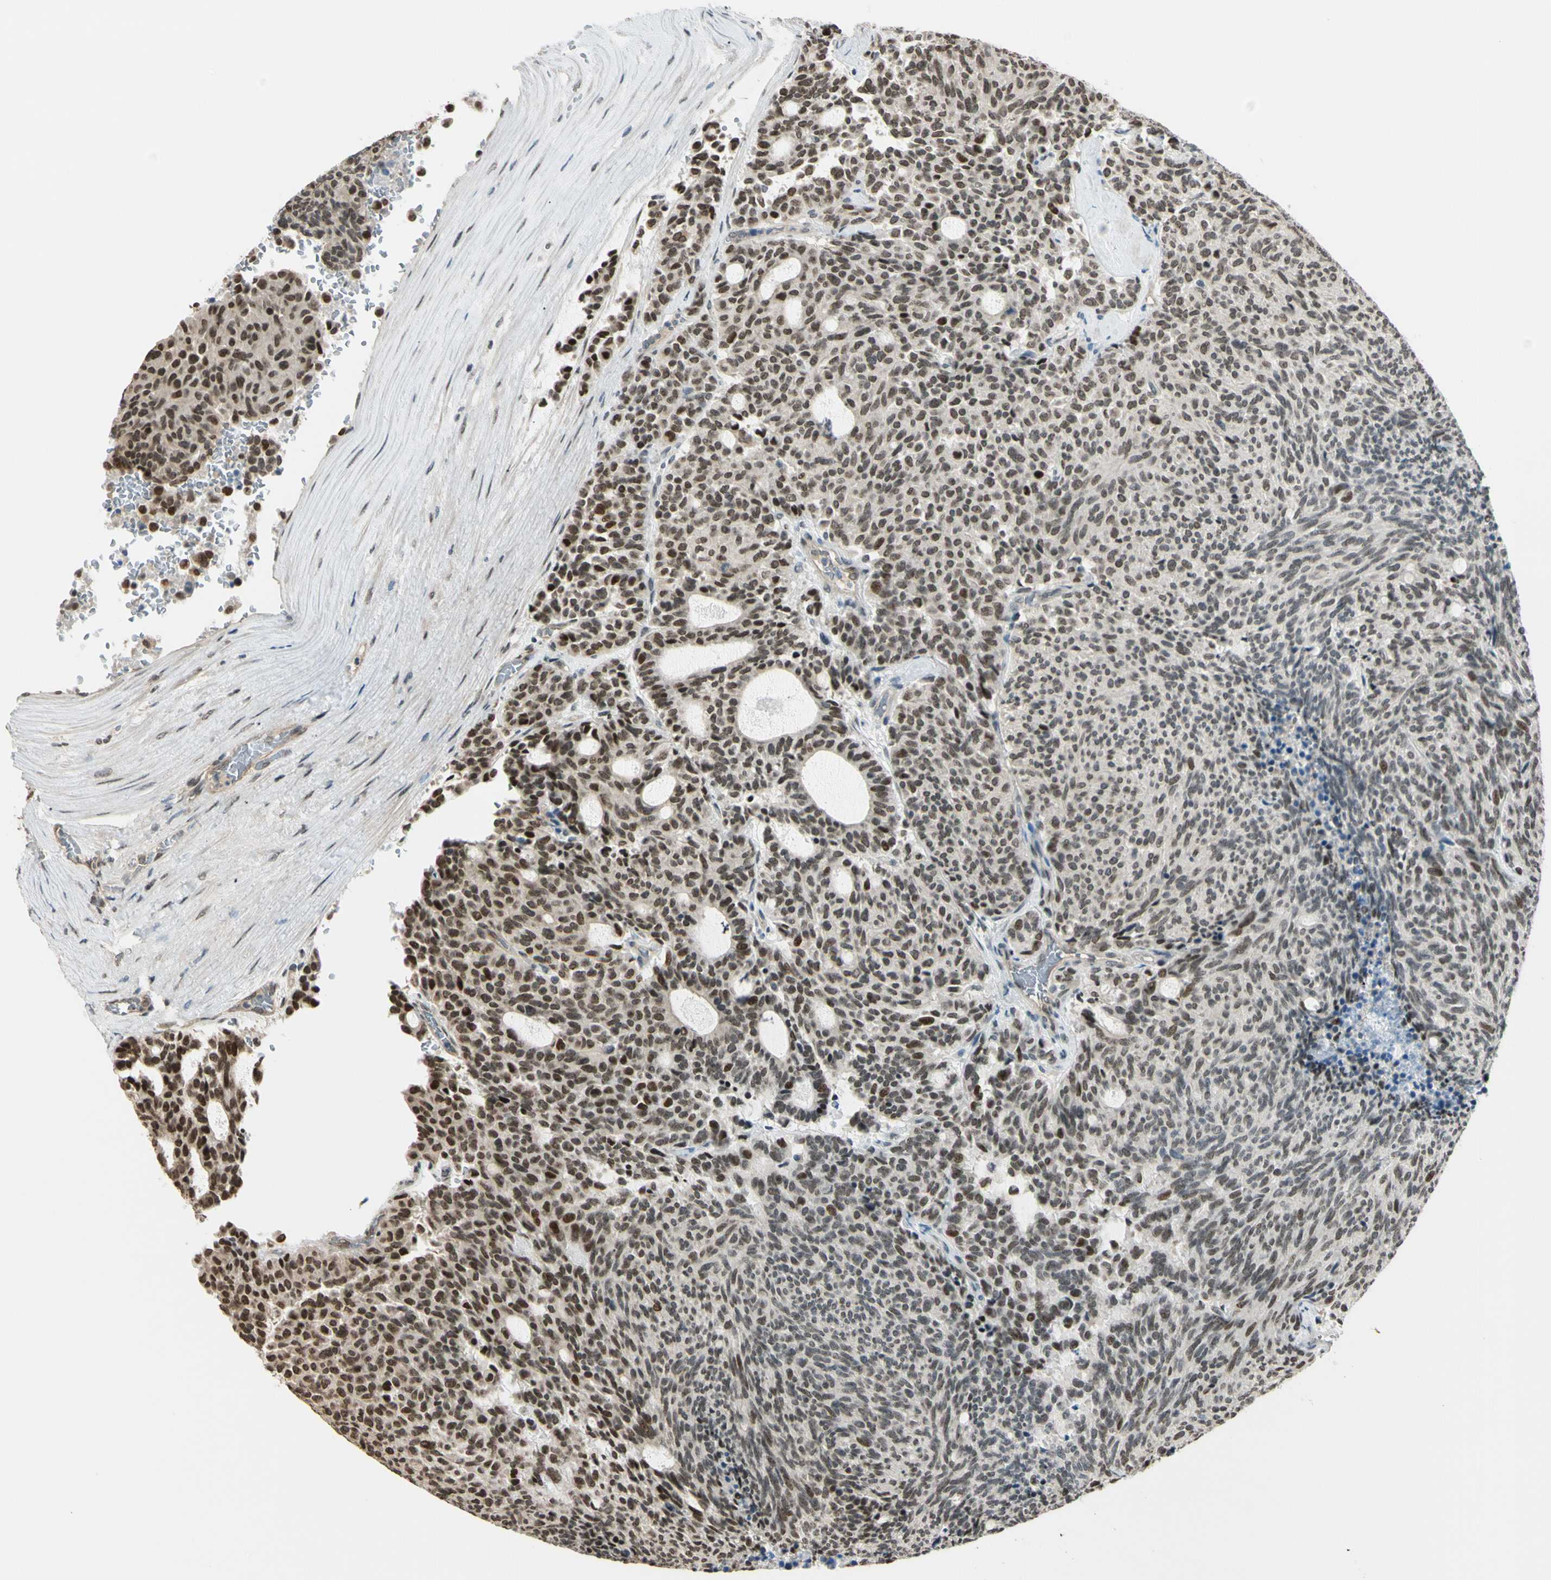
{"staining": {"intensity": "moderate", "quantity": "25%-75%", "location": "nuclear"}, "tissue": "carcinoid", "cell_type": "Tumor cells", "image_type": "cancer", "snomed": [{"axis": "morphology", "description": "Carcinoid, malignant, NOS"}, {"axis": "topography", "description": "Pancreas"}], "caption": "Protein staining of carcinoid tissue displays moderate nuclear positivity in about 25%-75% of tumor cells.", "gene": "SUFU", "patient": {"sex": "female", "age": 54}}